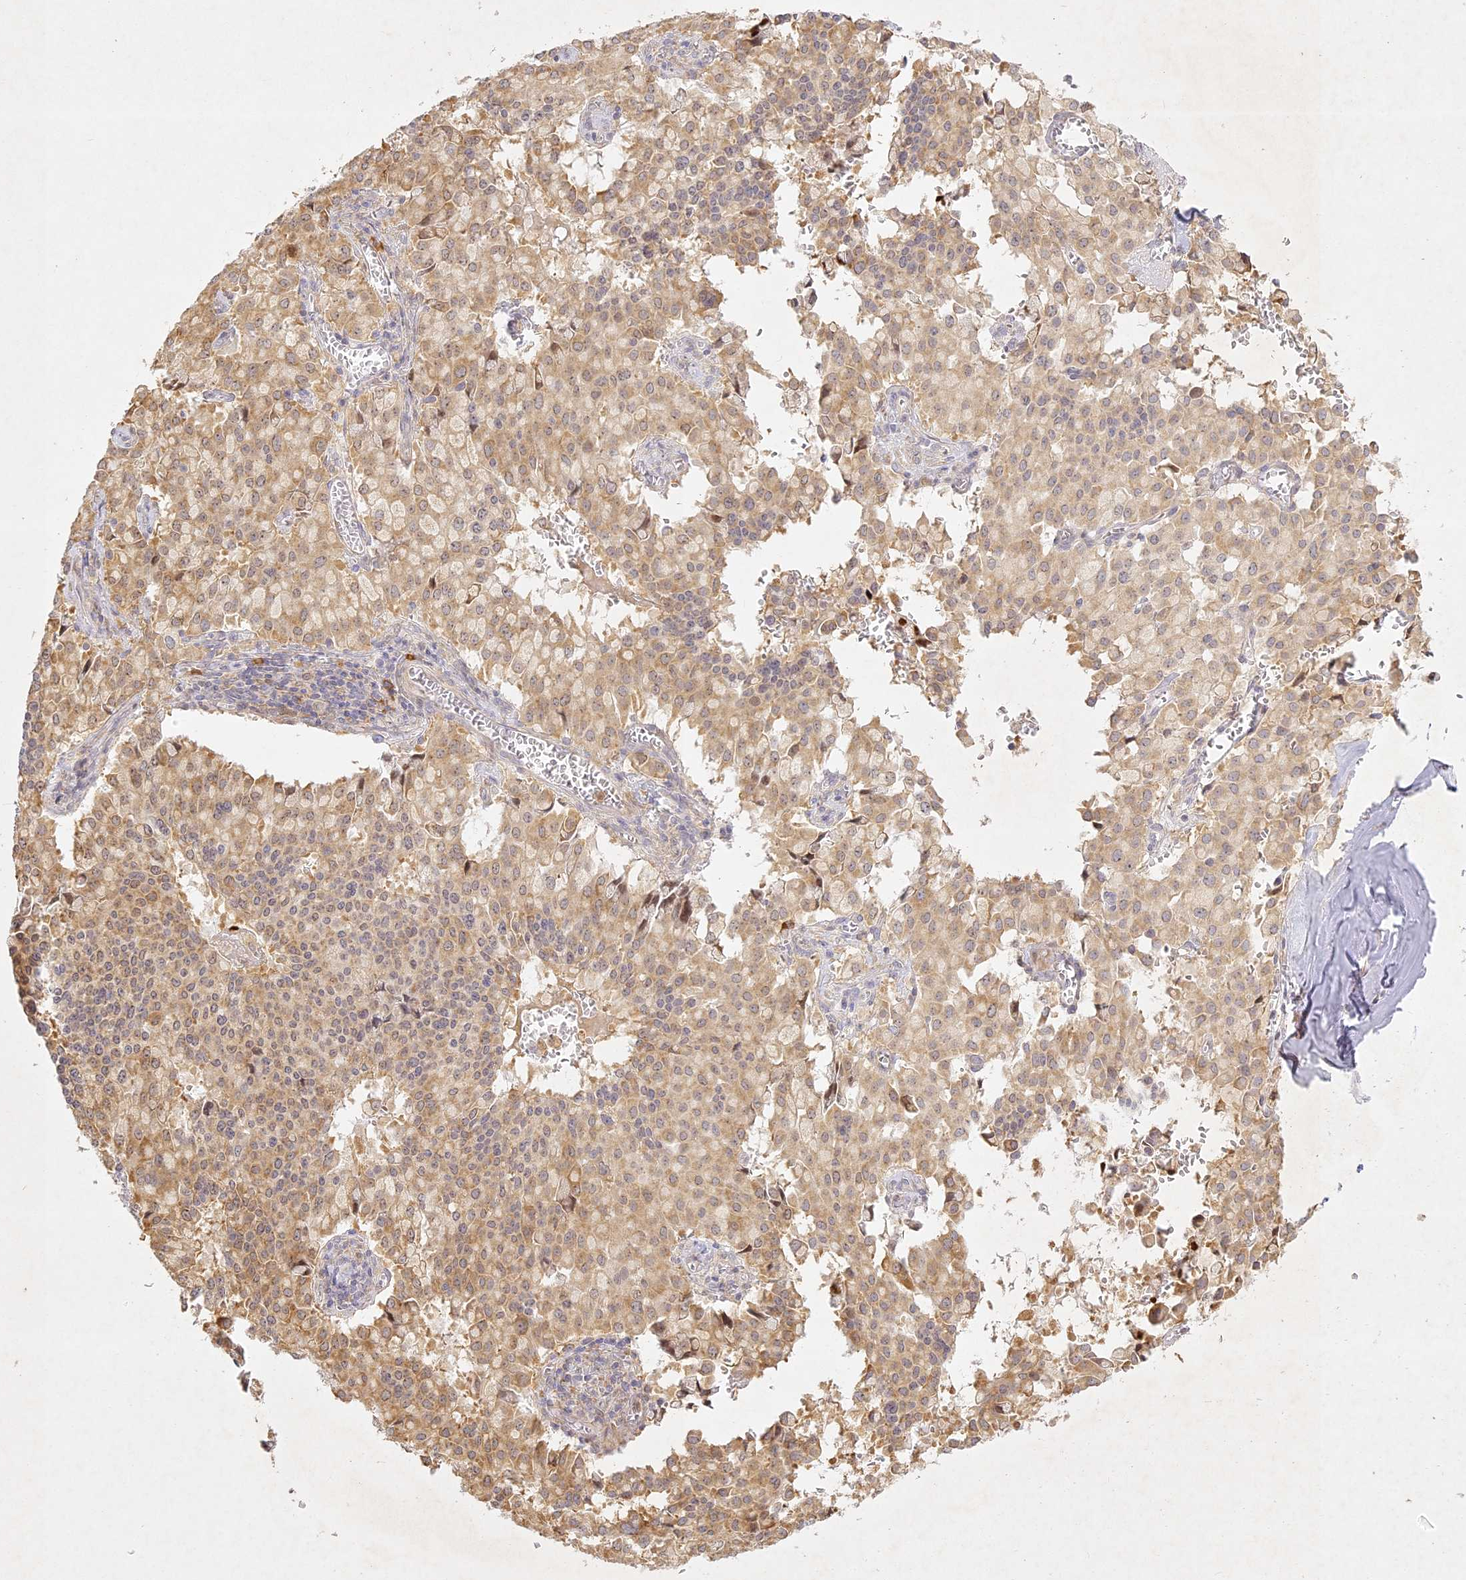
{"staining": {"intensity": "moderate", "quantity": ">75%", "location": "cytoplasmic/membranous"}, "tissue": "pancreatic cancer", "cell_type": "Tumor cells", "image_type": "cancer", "snomed": [{"axis": "morphology", "description": "Adenocarcinoma, NOS"}, {"axis": "topography", "description": "Pancreas"}], "caption": "Pancreatic adenocarcinoma stained with a brown dye shows moderate cytoplasmic/membranous positive expression in approximately >75% of tumor cells.", "gene": "SLC30A5", "patient": {"sex": "male", "age": 65}}